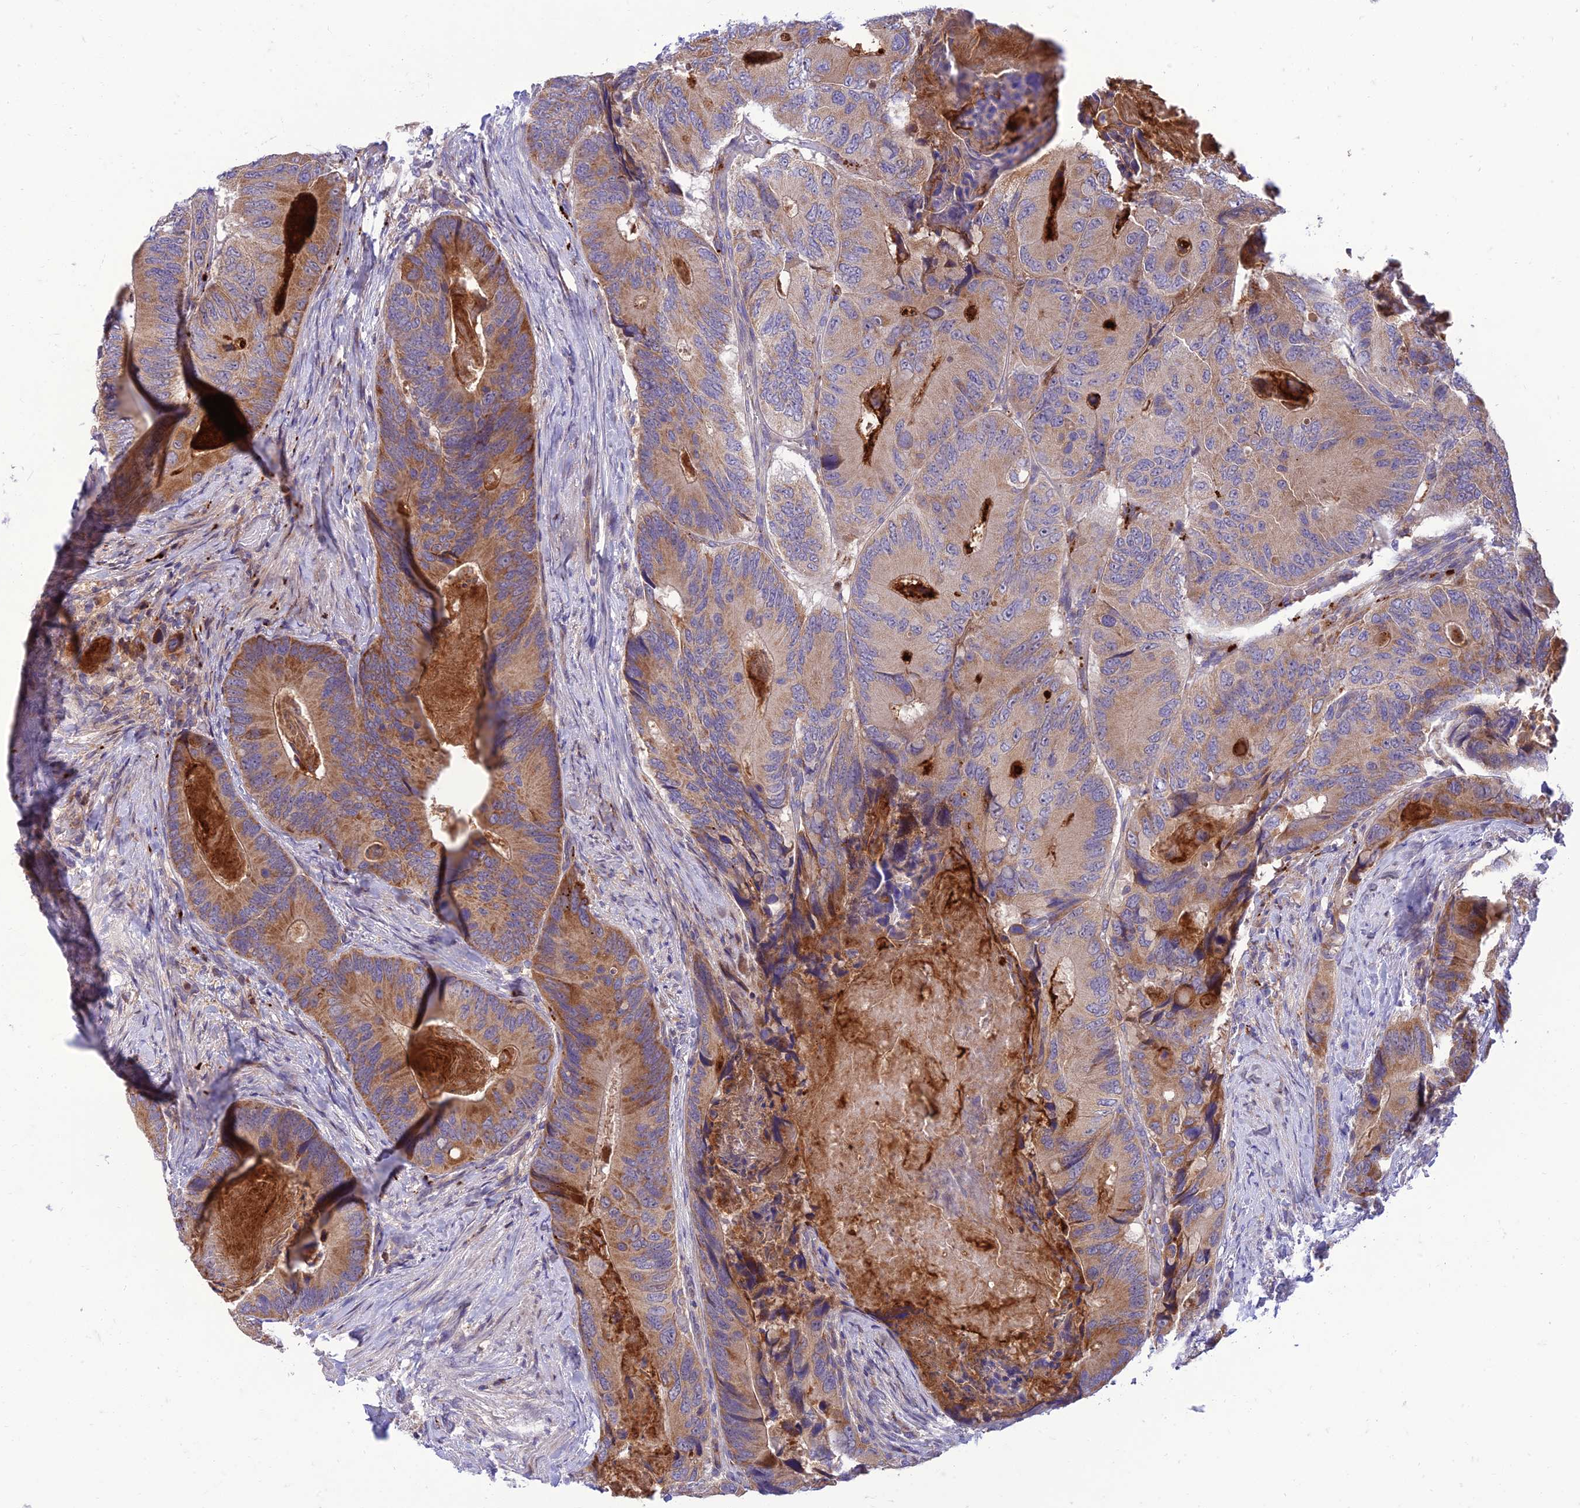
{"staining": {"intensity": "strong", "quantity": "25%-75%", "location": "cytoplasmic/membranous"}, "tissue": "colorectal cancer", "cell_type": "Tumor cells", "image_type": "cancer", "snomed": [{"axis": "morphology", "description": "Adenocarcinoma, NOS"}, {"axis": "topography", "description": "Colon"}], "caption": "Human colorectal adenocarcinoma stained for a protein (brown) displays strong cytoplasmic/membranous positive positivity in about 25%-75% of tumor cells.", "gene": "IRAK3", "patient": {"sex": "male", "age": 84}}